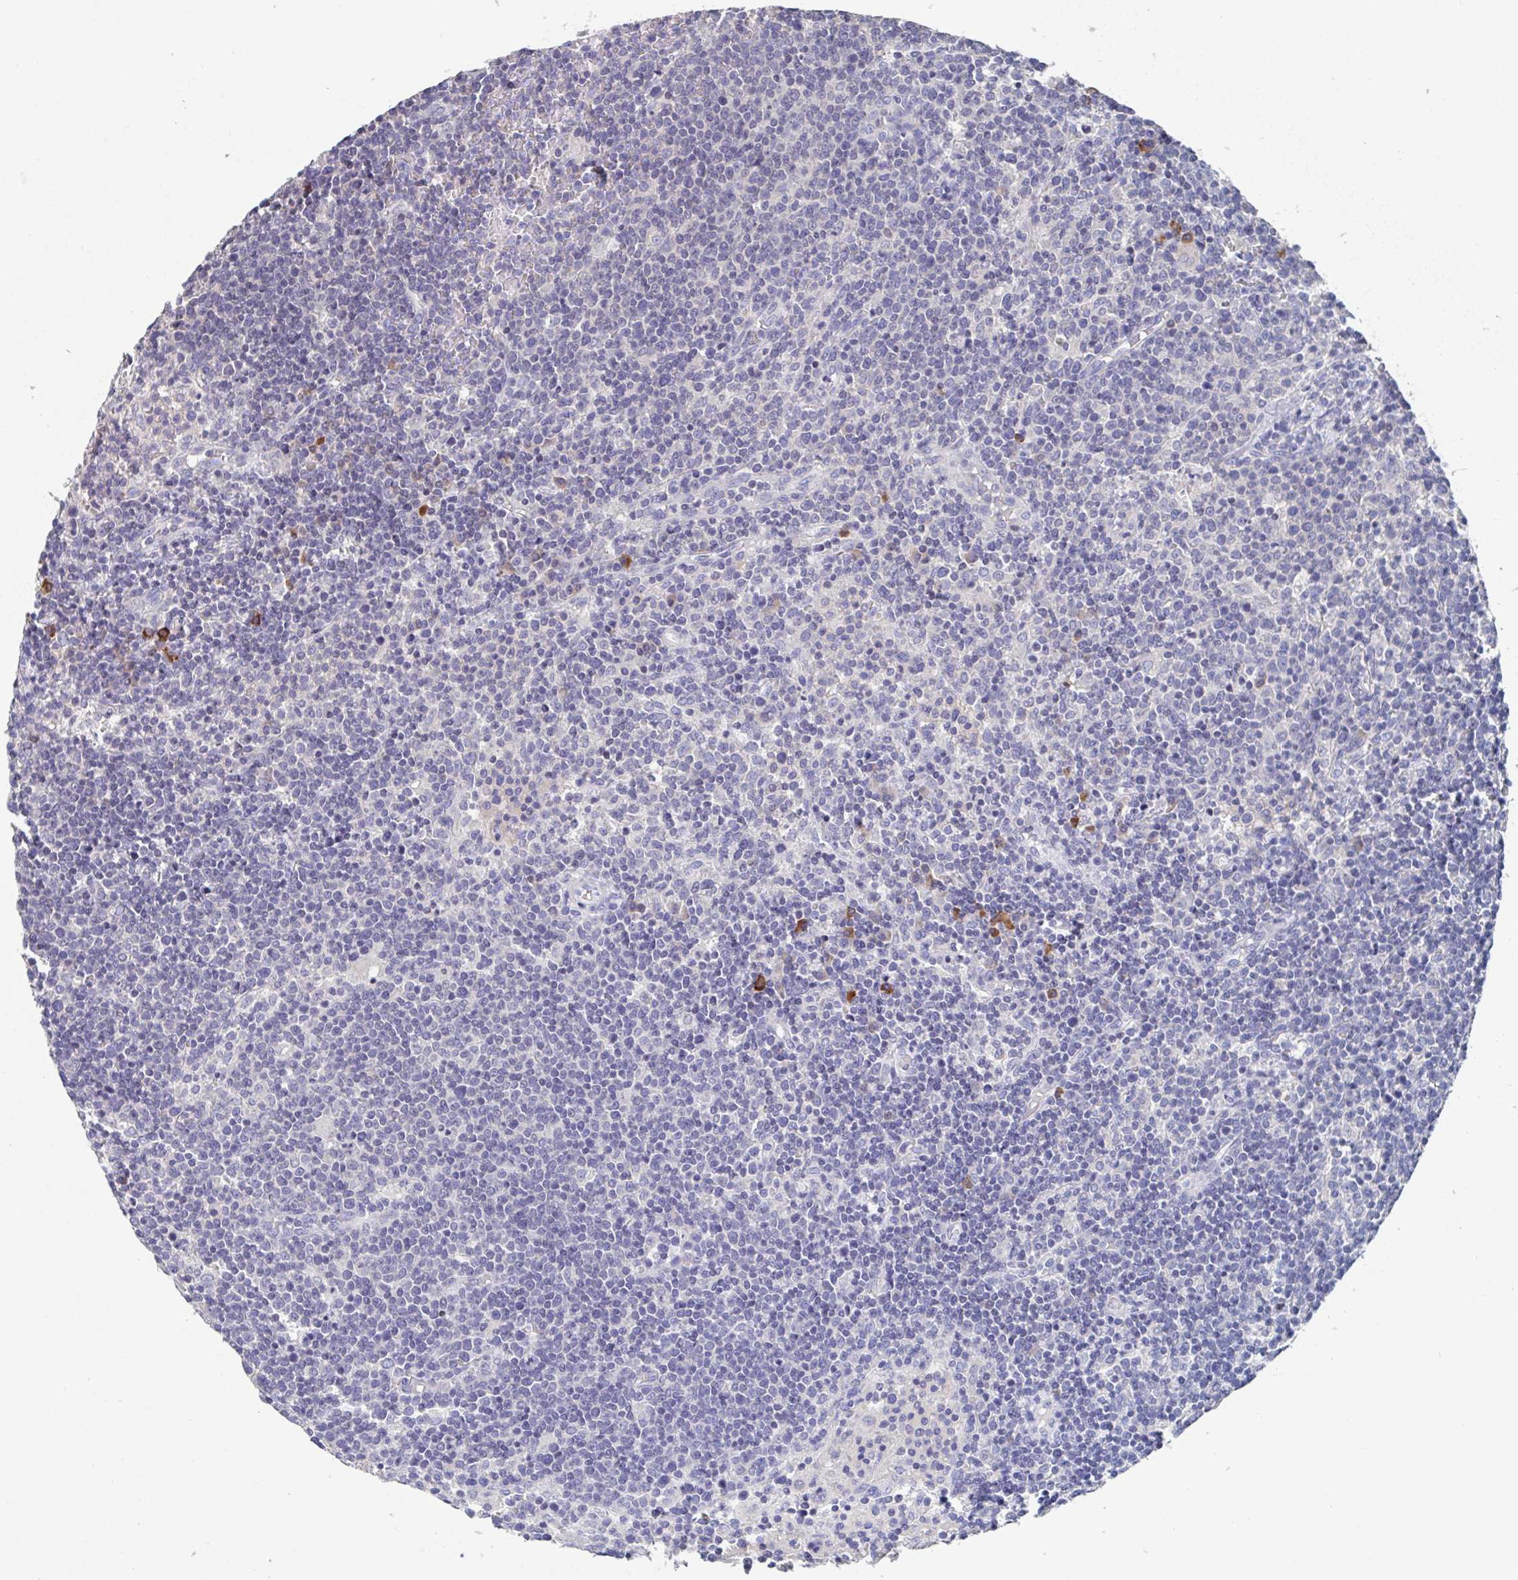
{"staining": {"intensity": "negative", "quantity": "none", "location": "none"}, "tissue": "lymphoma", "cell_type": "Tumor cells", "image_type": "cancer", "snomed": [{"axis": "morphology", "description": "Malignant lymphoma, non-Hodgkin's type, High grade"}, {"axis": "topography", "description": "Lymph node"}], "caption": "Tumor cells show no significant positivity in lymphoma. (Immunohistochemistry, brightfield microscopy, high magnification).", "gene": "LRRC58", "patient": {"sex": "male", "age": 61}}